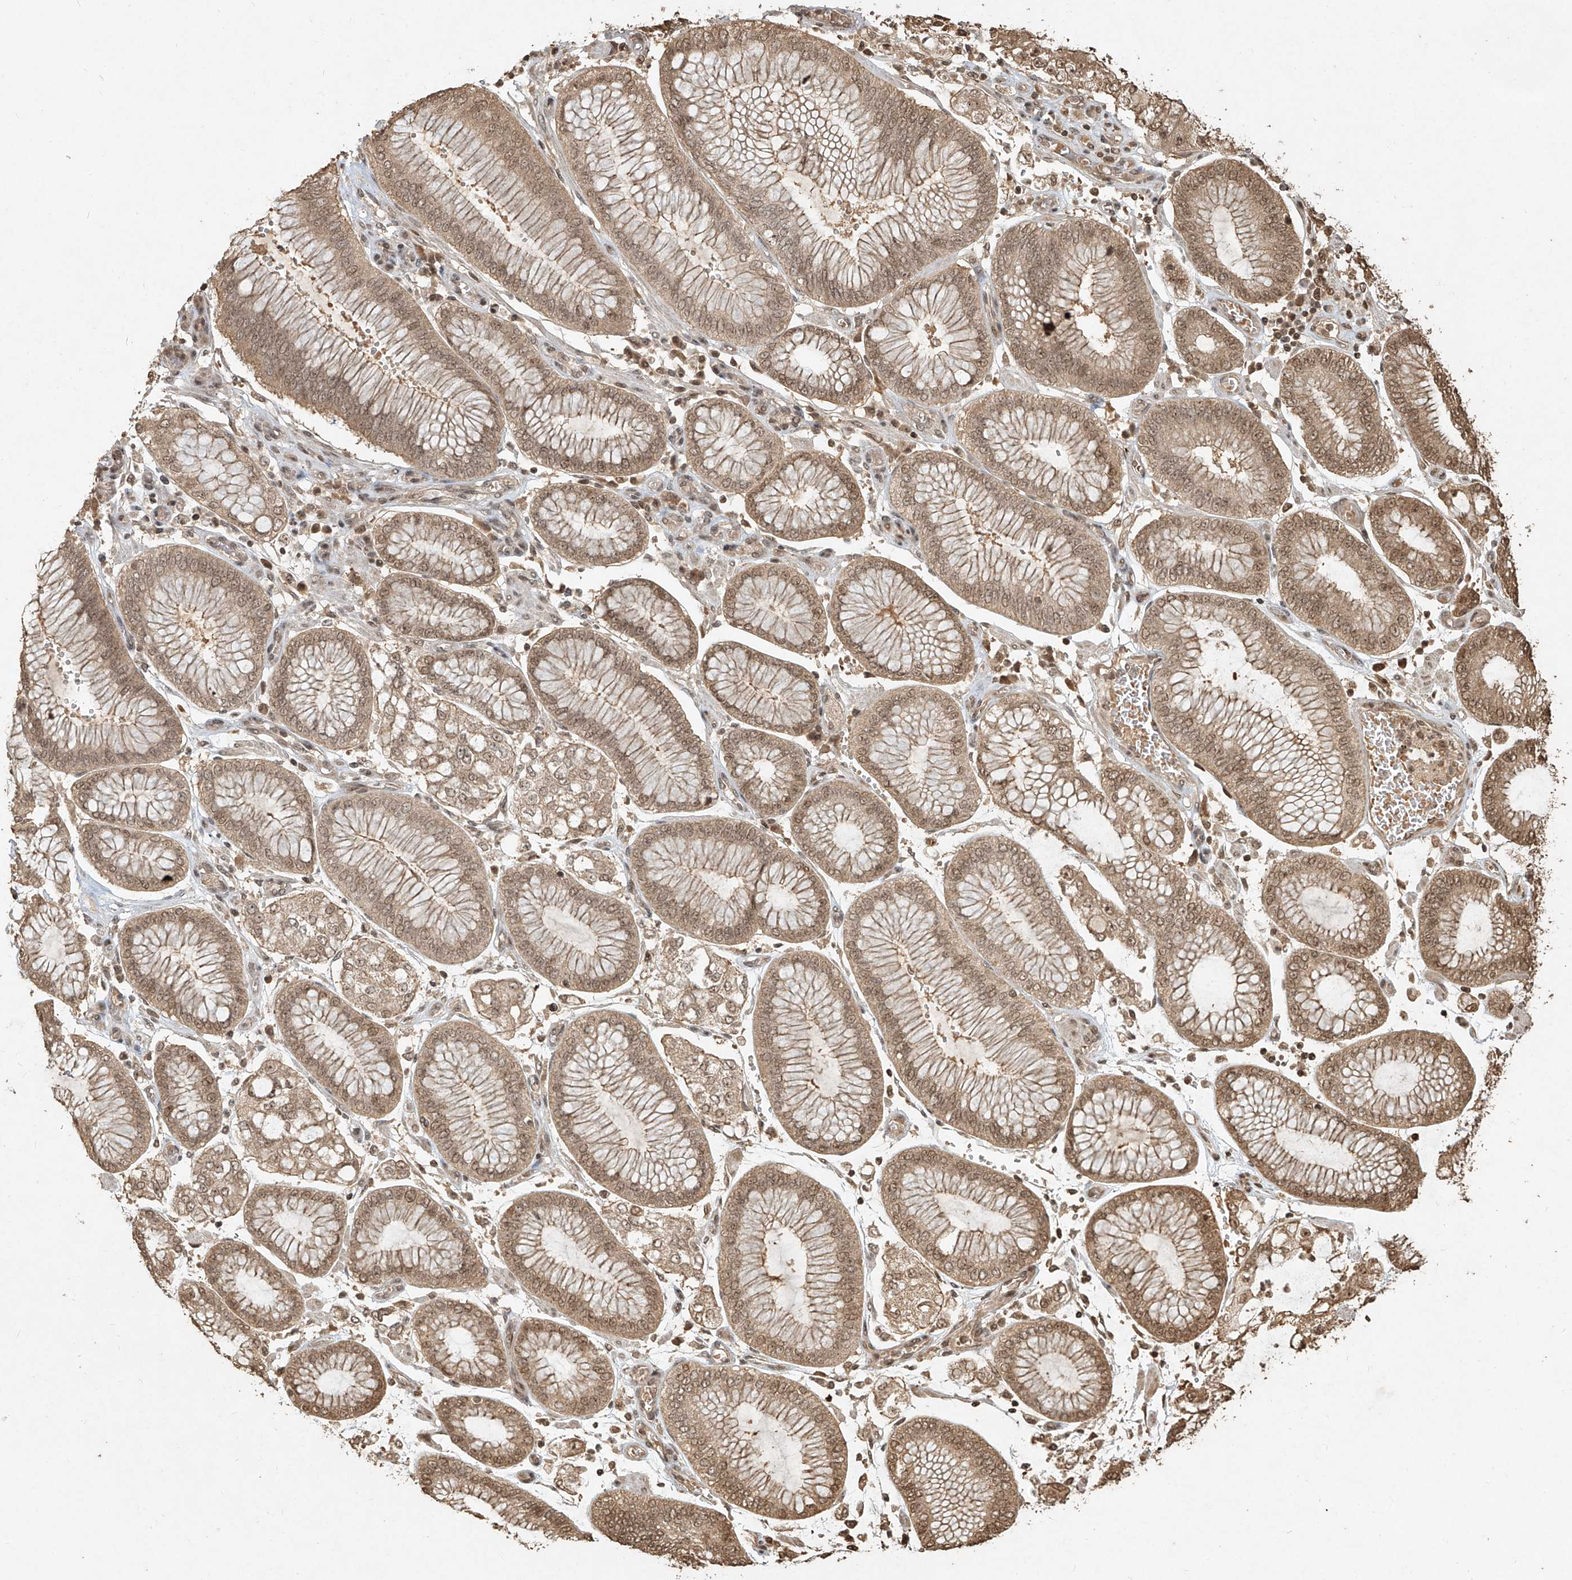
{"staining": {"intensity": "moderate", "quantity": ">75%", "location": "cytoplasmic/membranous,nuclear"}, "tissue": "stomach cancer", "cell_type": "Tumor cells", "image_type": "cancer", "snomed": [{"axis": "morphology", "description": "Adenocarcinoma, NOS"}, {"axis": "topography", "description": "Stomach"}], "caption": "Adenocarcinoma (stomach) stained with a protein marker exhibits moderate staining in tumor cells.", "gene": "UBE2K", "patient": {"sex": "male", "age": 76}}